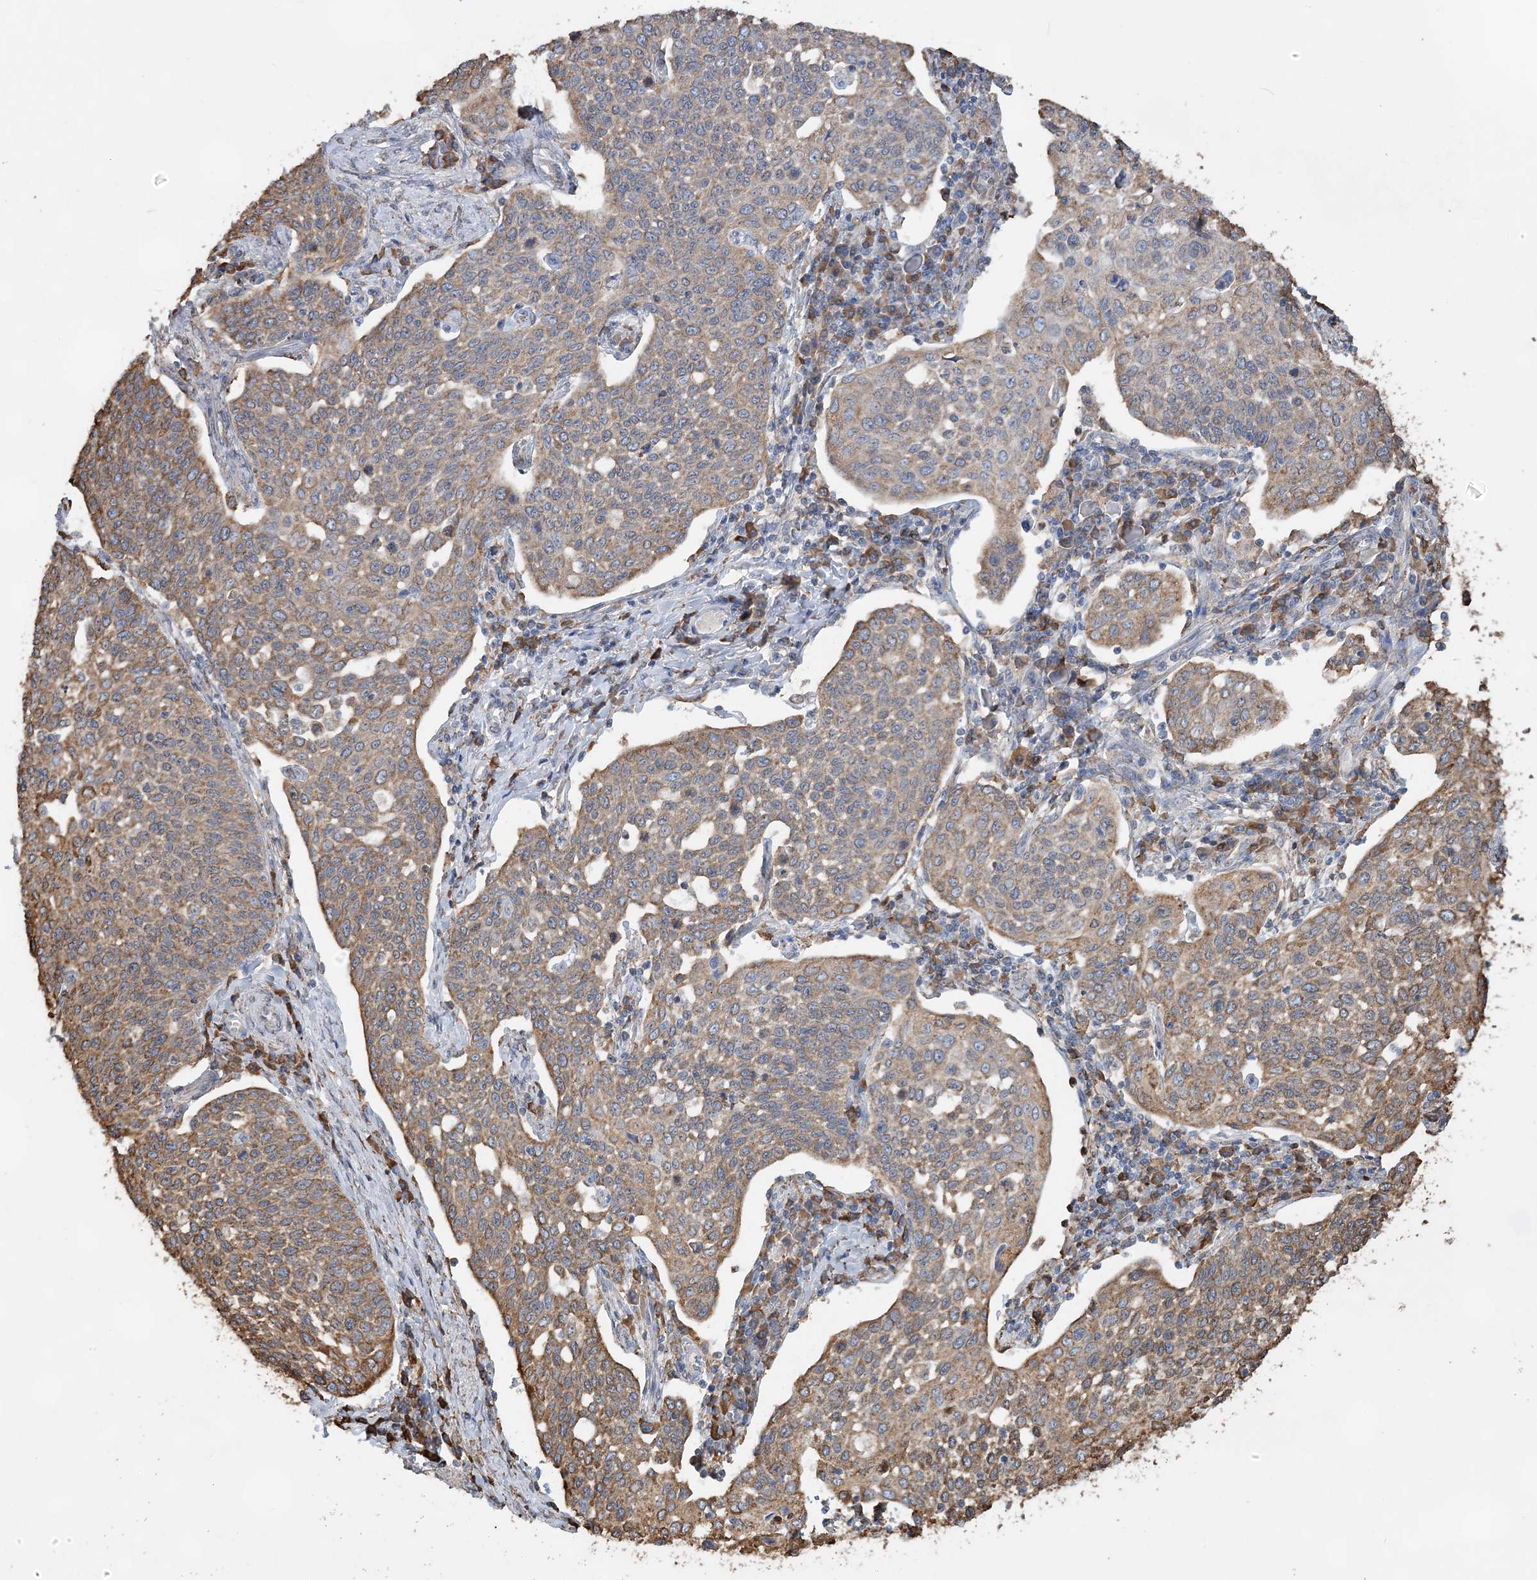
{"staining": {"intensity": "moderate", "quantity": ">75%", "location": "cytoplasmic/membranous"}, "tissue": "cervical cancer", "cell_type": "Tumor cells", "image_type": "cancer", "snomed": [{"axis": "morphology", "description": "Squamous cell carcinoma, NOS"}, {"axis": "topography", "description": "Cervix"}], "caption": "This is a micrograph of IHC staining of cervical cancer (squamous cell carcinoma), which shows moderate expression in the cytoplasmic/membranous of tumor cells.", "gene": "WDR12", "patient": {"sex": "female", "age": 34}}